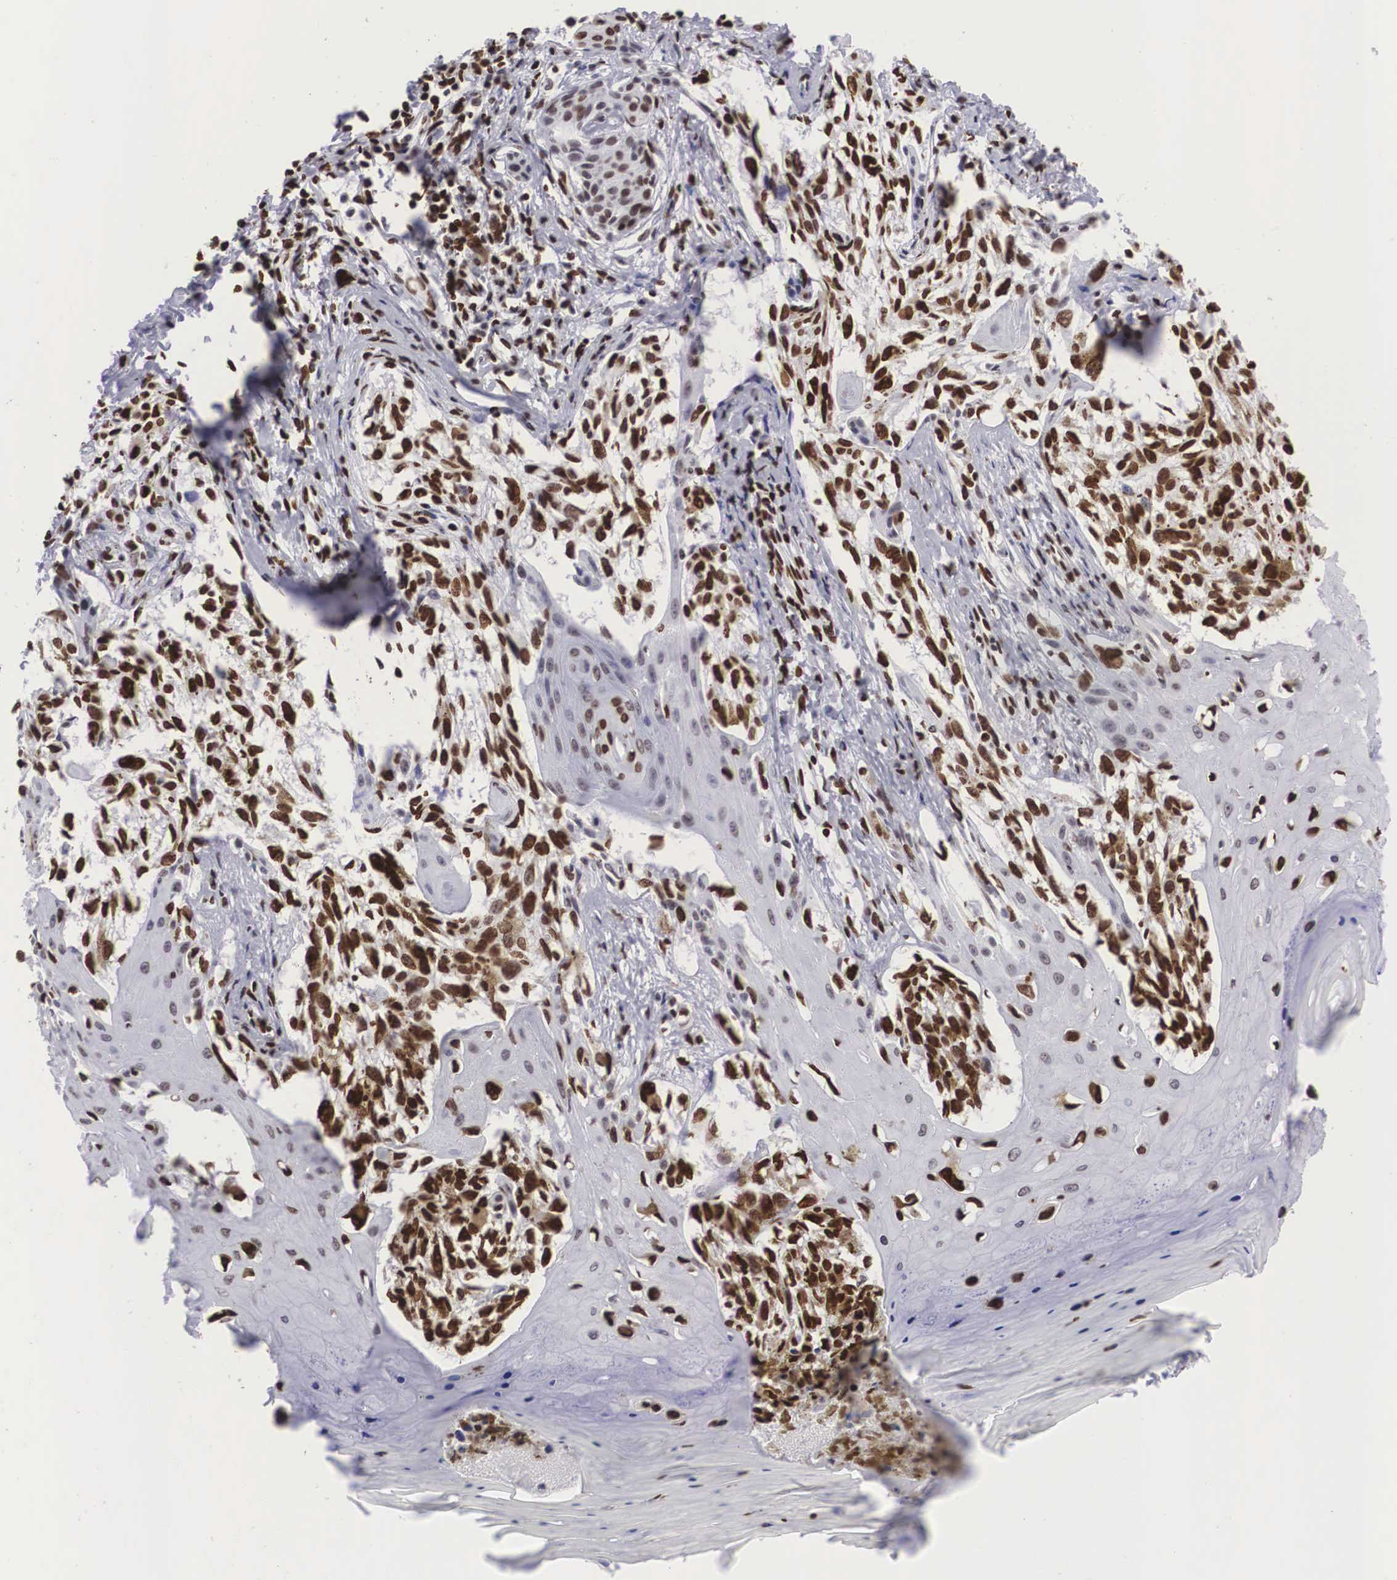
{"staining": {"intensity": "strong", "quantity": ">75%", "location": "nuclear"}, "tissue": "melanoma", "cell_type": "Tumor cells", "image_type": "cancer", "snomed": [{"axis": "morphology", "description": "Malignant melanoma, NOS"}, {"axis": "topography", "description": "Skin"}], "caption": "IHC of human malignant melanoma demonstrates high levels of strong nuclear expression in approximately >75% of tumor cells.", "gene": "MECP2", "patient": {"sex": "female", "age": 82}}